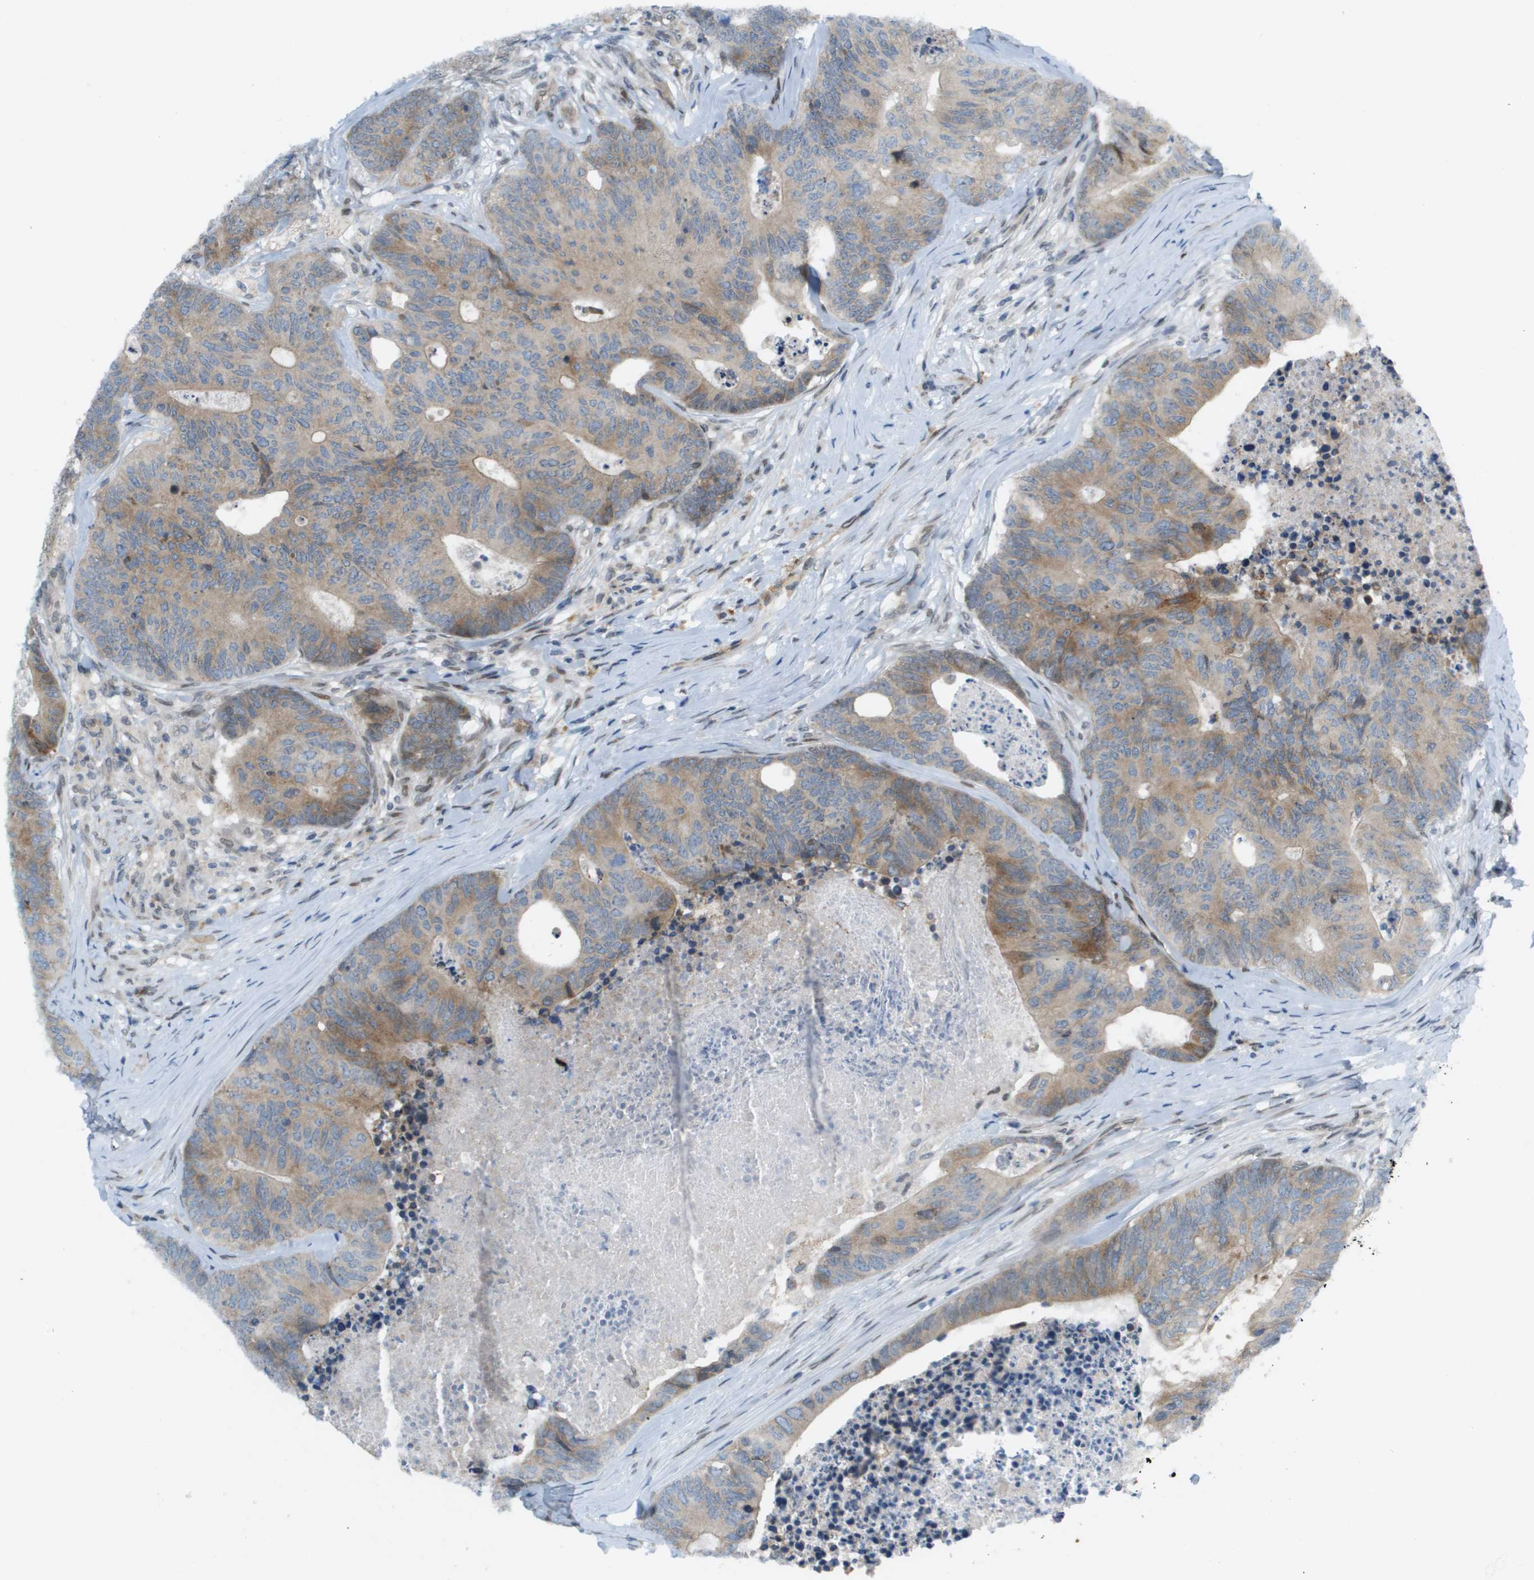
{"staining": {"intensity": "moderate", "quantity": ">75%", "location": "cytoplasmic/membranous"}, "tissue": "colorectal cancer", "cell_type": "Tumor cells", "image_type": "cancer", "snomed": [{"axis": "morphology", "description": "Adenocarcinoma, NOS"}, {"axis": "topography", "description": "Colon"}], "caption": "A high-resolution image shows immunohistochemistry (IHC) staining of adenocarcinoma (colorectal), which demonstrates moderate cytoplasmic/membranous expression in about >75% of tumor cells.", "gene": "CACNB4", "patient": {"sex": "female", "age": 67}}